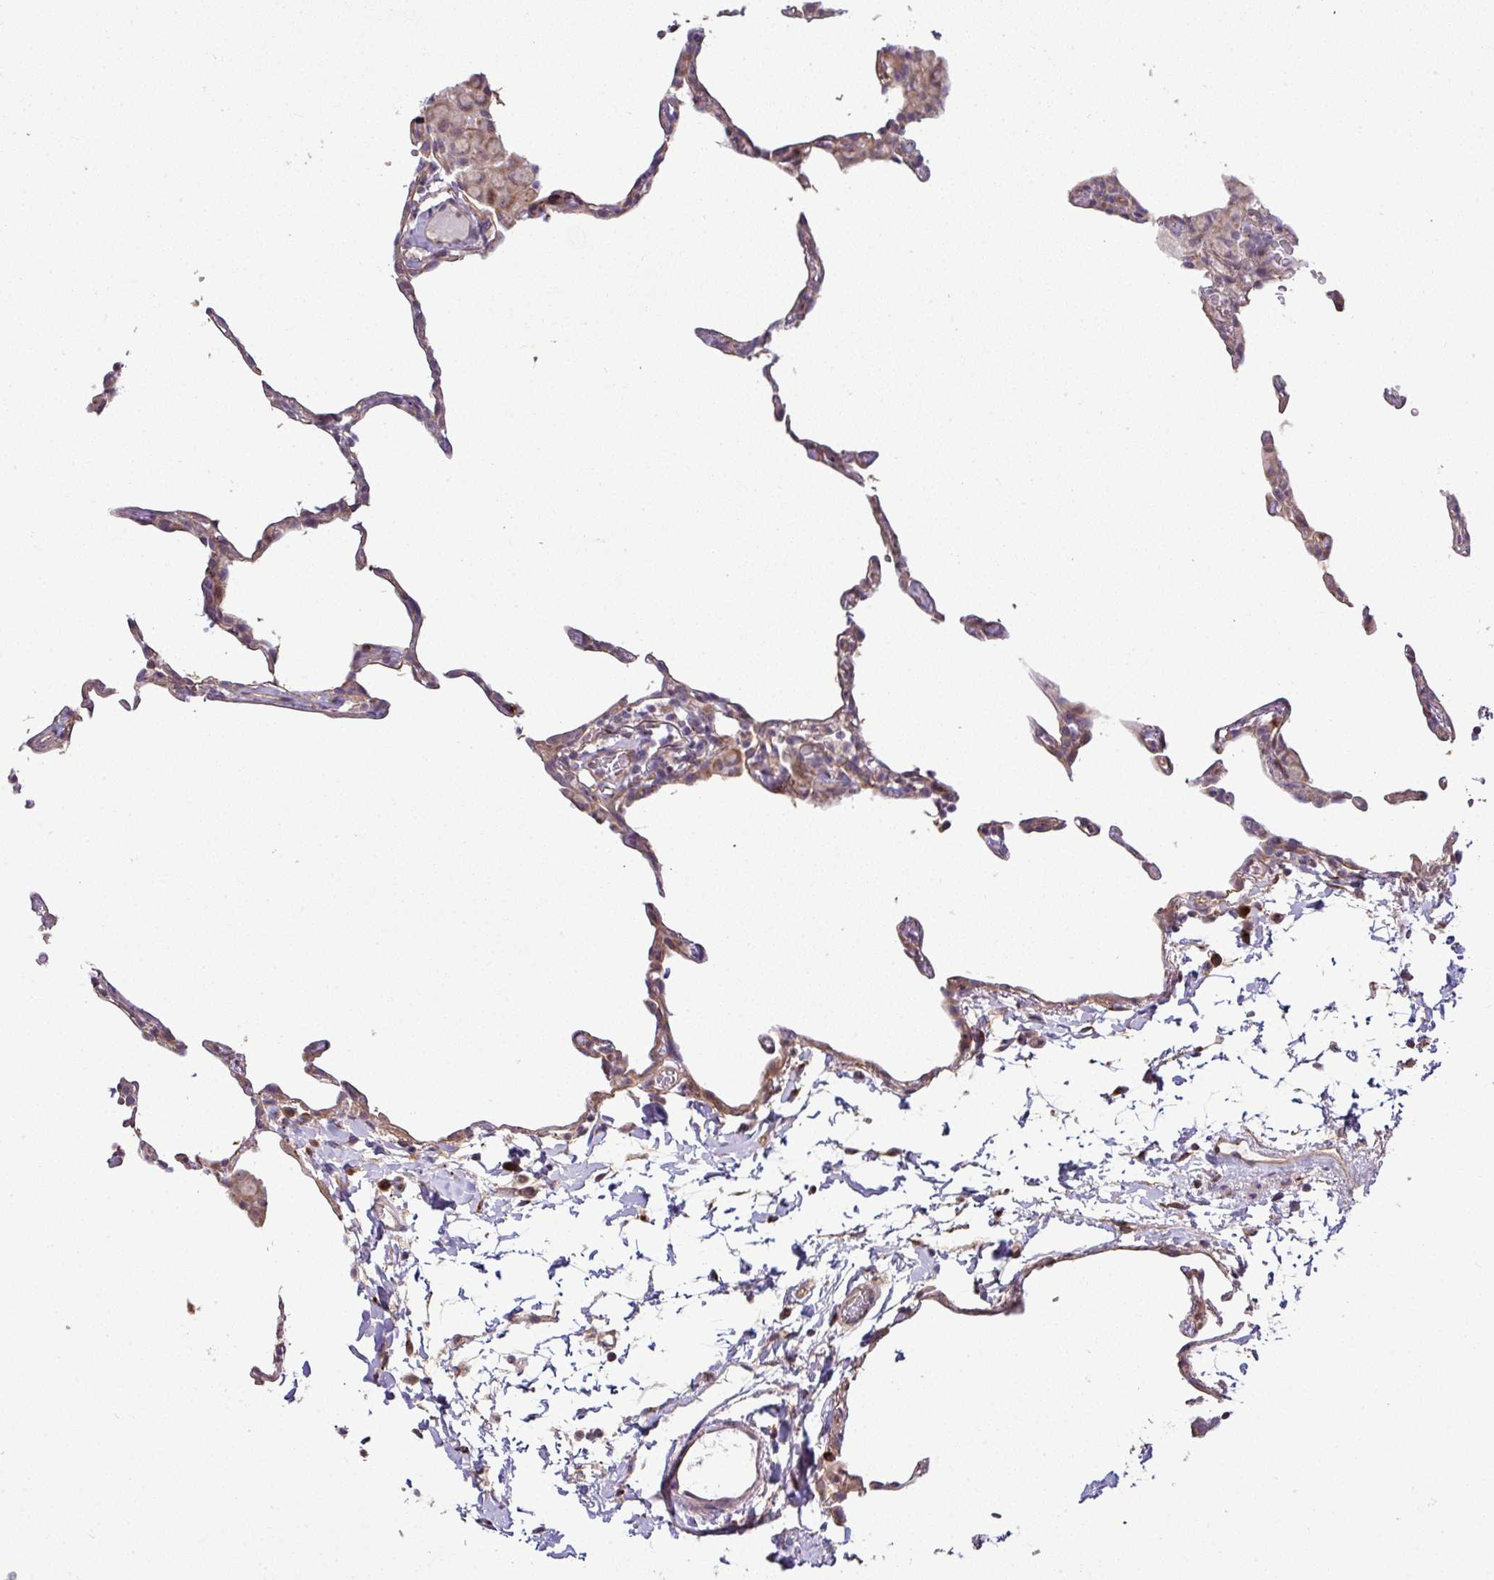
{"staining": {"intensity": "weak", "quantity": "25%-75%", "location": "cytoplasmic/membranous"}, "tissue": "lung", "cell_type": "Alveolar cells", "image_type": "normal", "snomed": [{"axis": "morphology", "description": "Normal tissue, NOS"}, {"axis": "topography", "description": "Lung"}], "caption": "A photomicrograph of human lung stained for a protein reveals weak cytoplasmic/membranous brown staining in alveolar cells.", "gene": "TIMMDC1", "patient": {"sex": "female", "age": 57}}